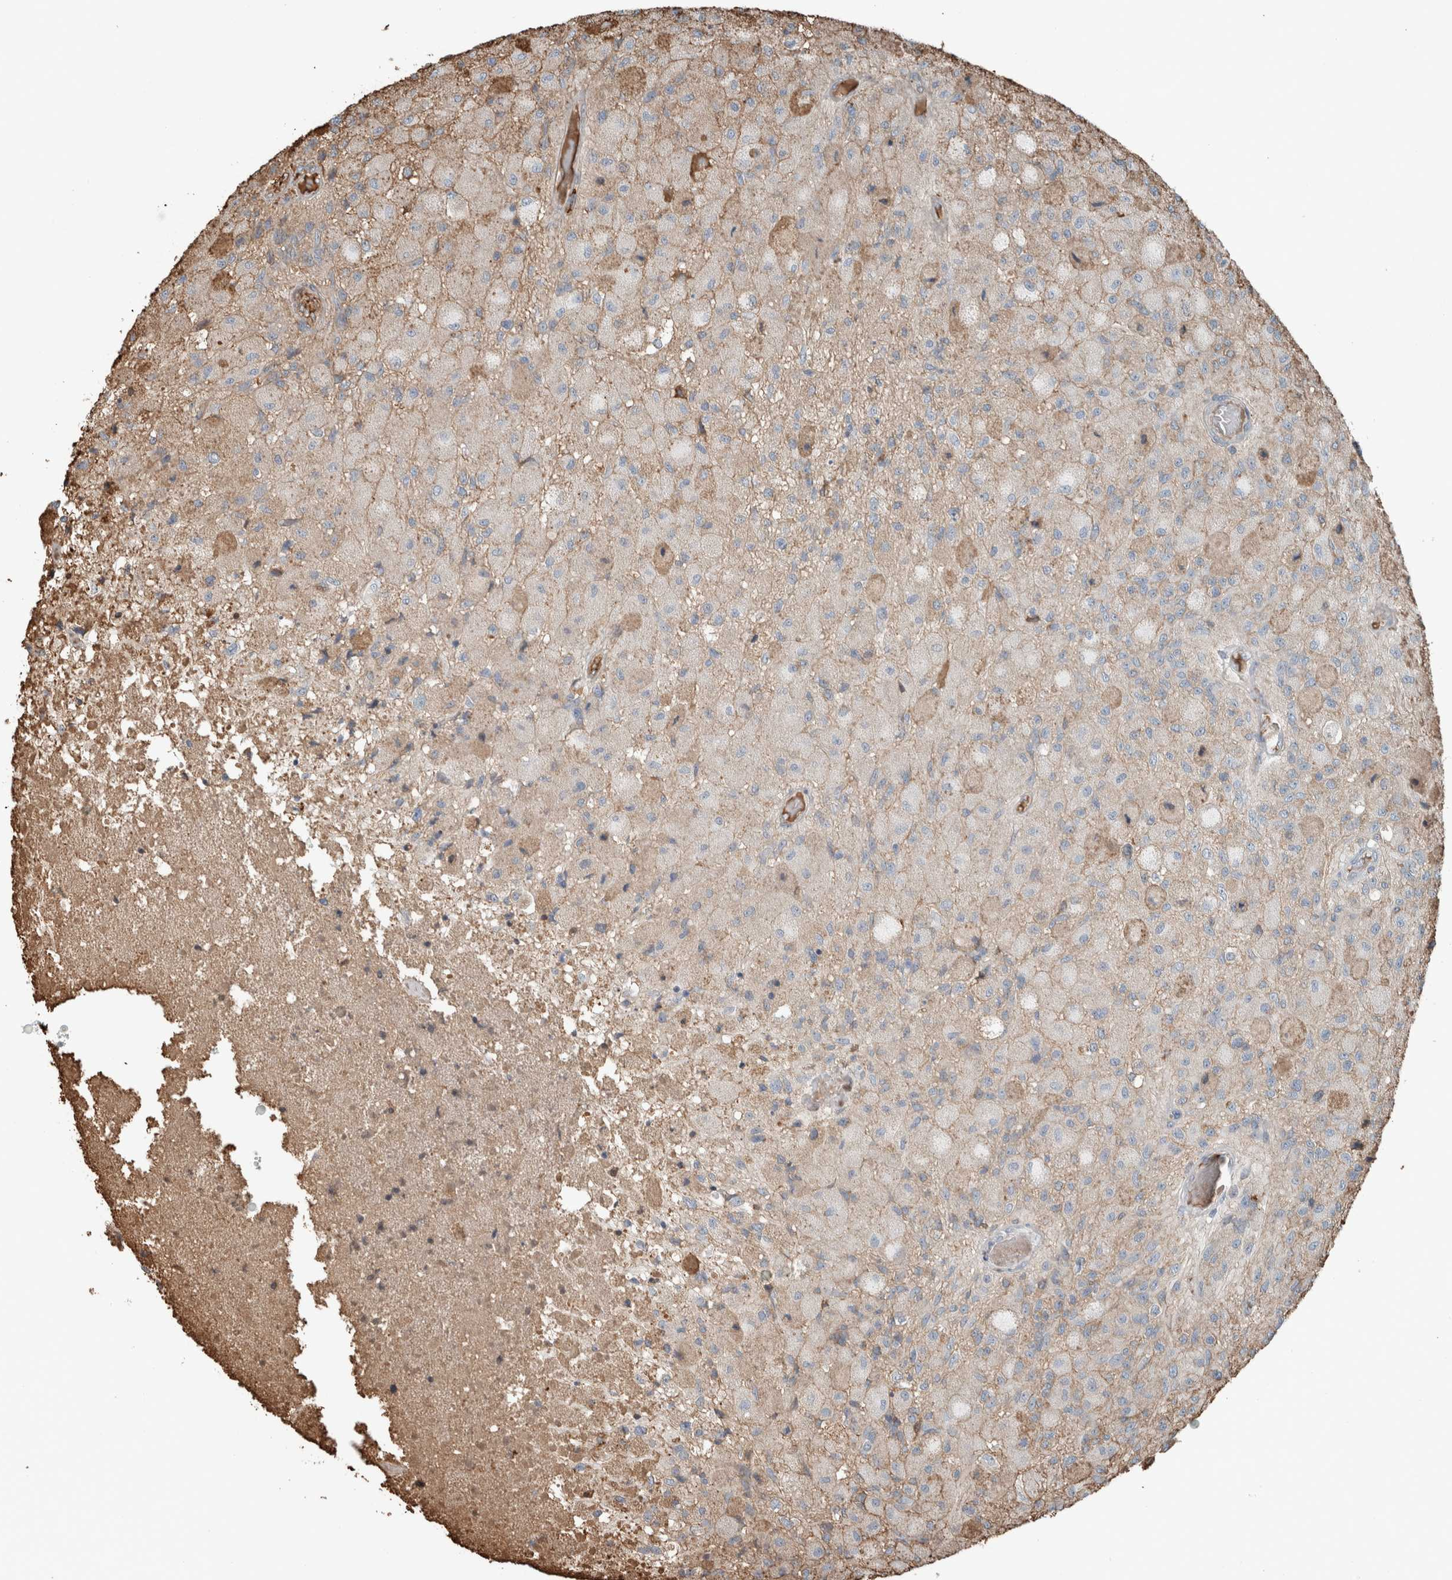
{"staining": {"intensity": "weak", "quantity": "<25%", "location": "cytoplasmic/membranous"}, "tissue": "glioma", "cell_type": "Tumor cells", "image_type": "cancer", "snomed": [{"axis": "morphology", "description": "Normal tissue, NOS"}, {"axis": "morphology", "description": "Glioma, malignant, High grade"}, {"axis": "topography", "description": "Cerebral cortex"}], "caption": "Immunohistochemistry of human malignant high-grade glioma exhibits no positivity in tumor cells.", "gene": "USP34", "patient": {"sex": "male", "age": 77}}